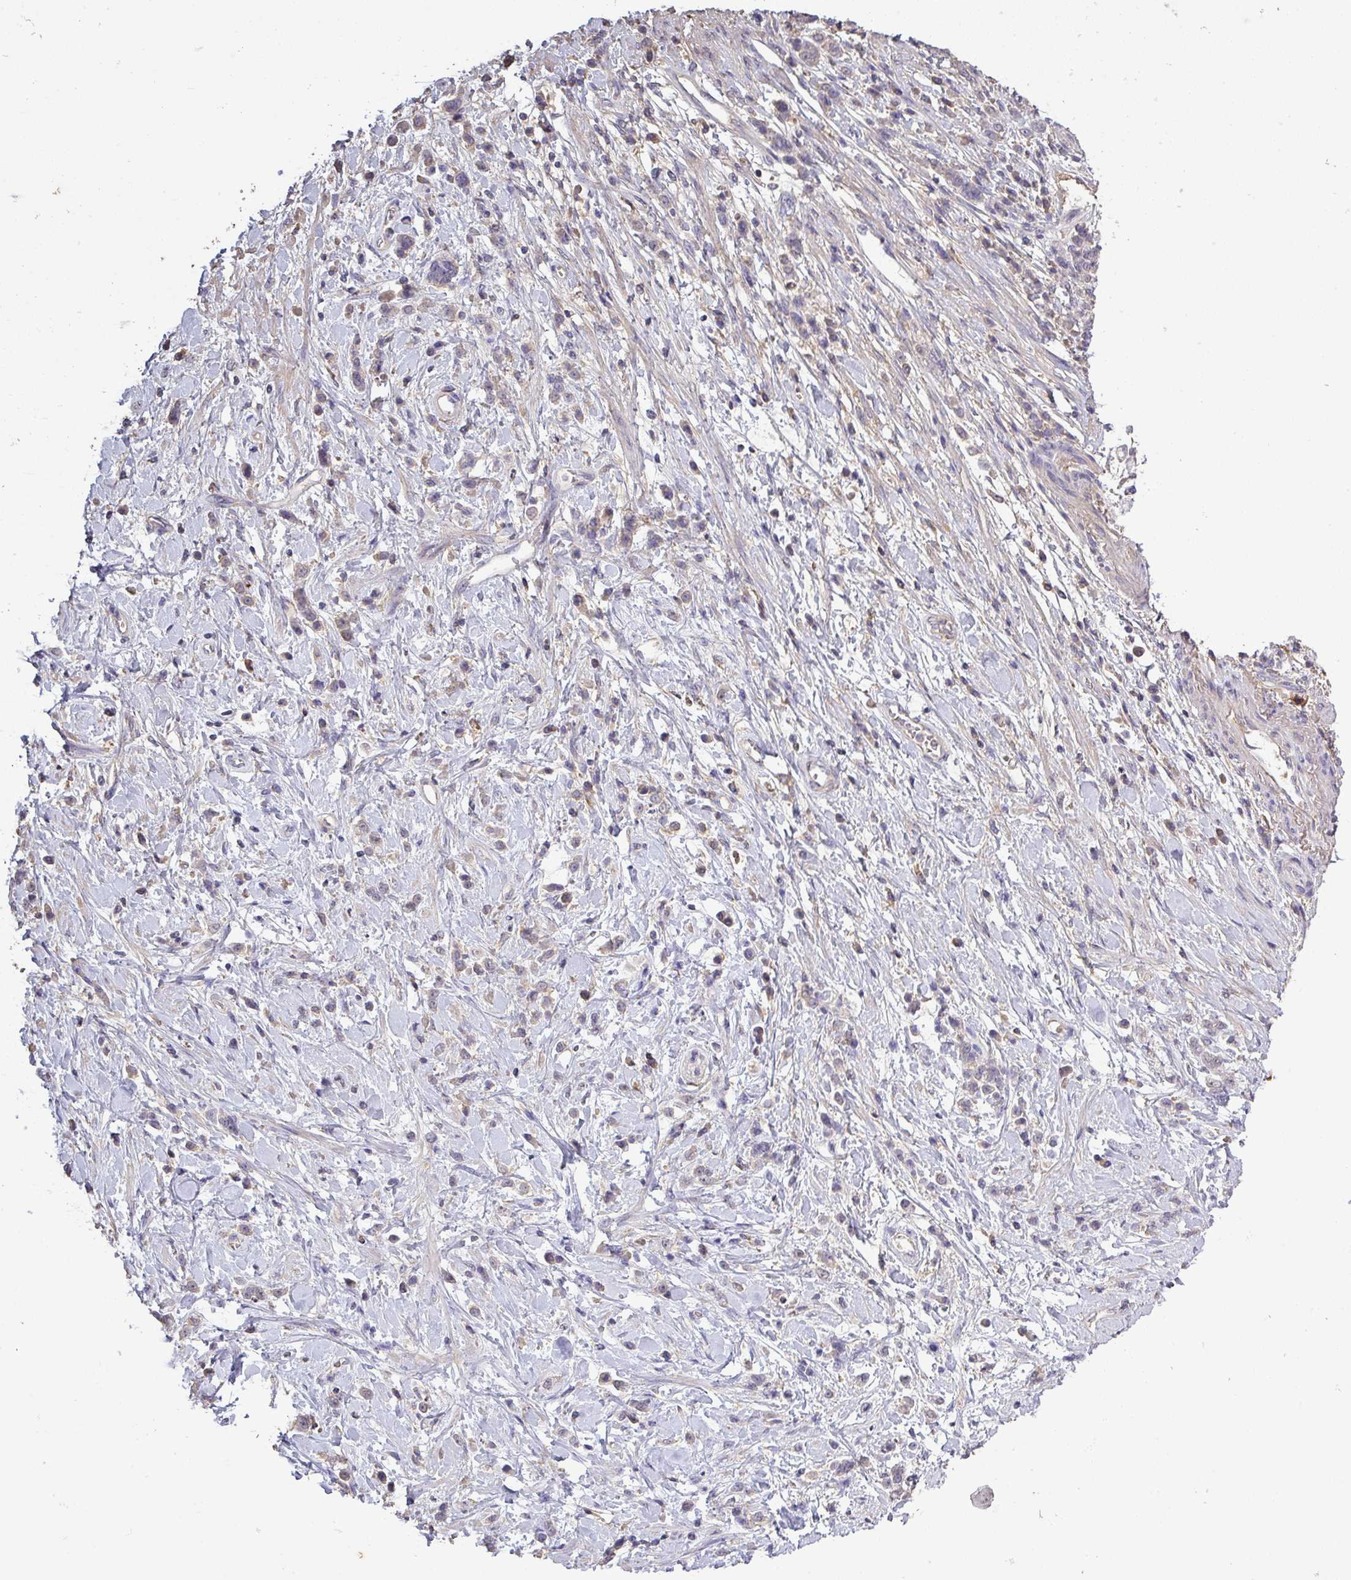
{"staining": {"intensity": "weak", "quantity": "<25%", "location": "cytoplasmic/membranous"}, "tissue": "stomach cancer", "cell_type": "Tumor cells", "image_type": "cancer", "snomed": [{"axis": "morphology", "description": "Adenocarcinoma, NOS"}, {"axis": "topography", "description": "Stomach"}], "caption": "This is an IHC micrograph of stomach cancer. There is no positivity in tumor cells.", "gene": "ISLR", "patient": {"sex": "female", "age": 60}}